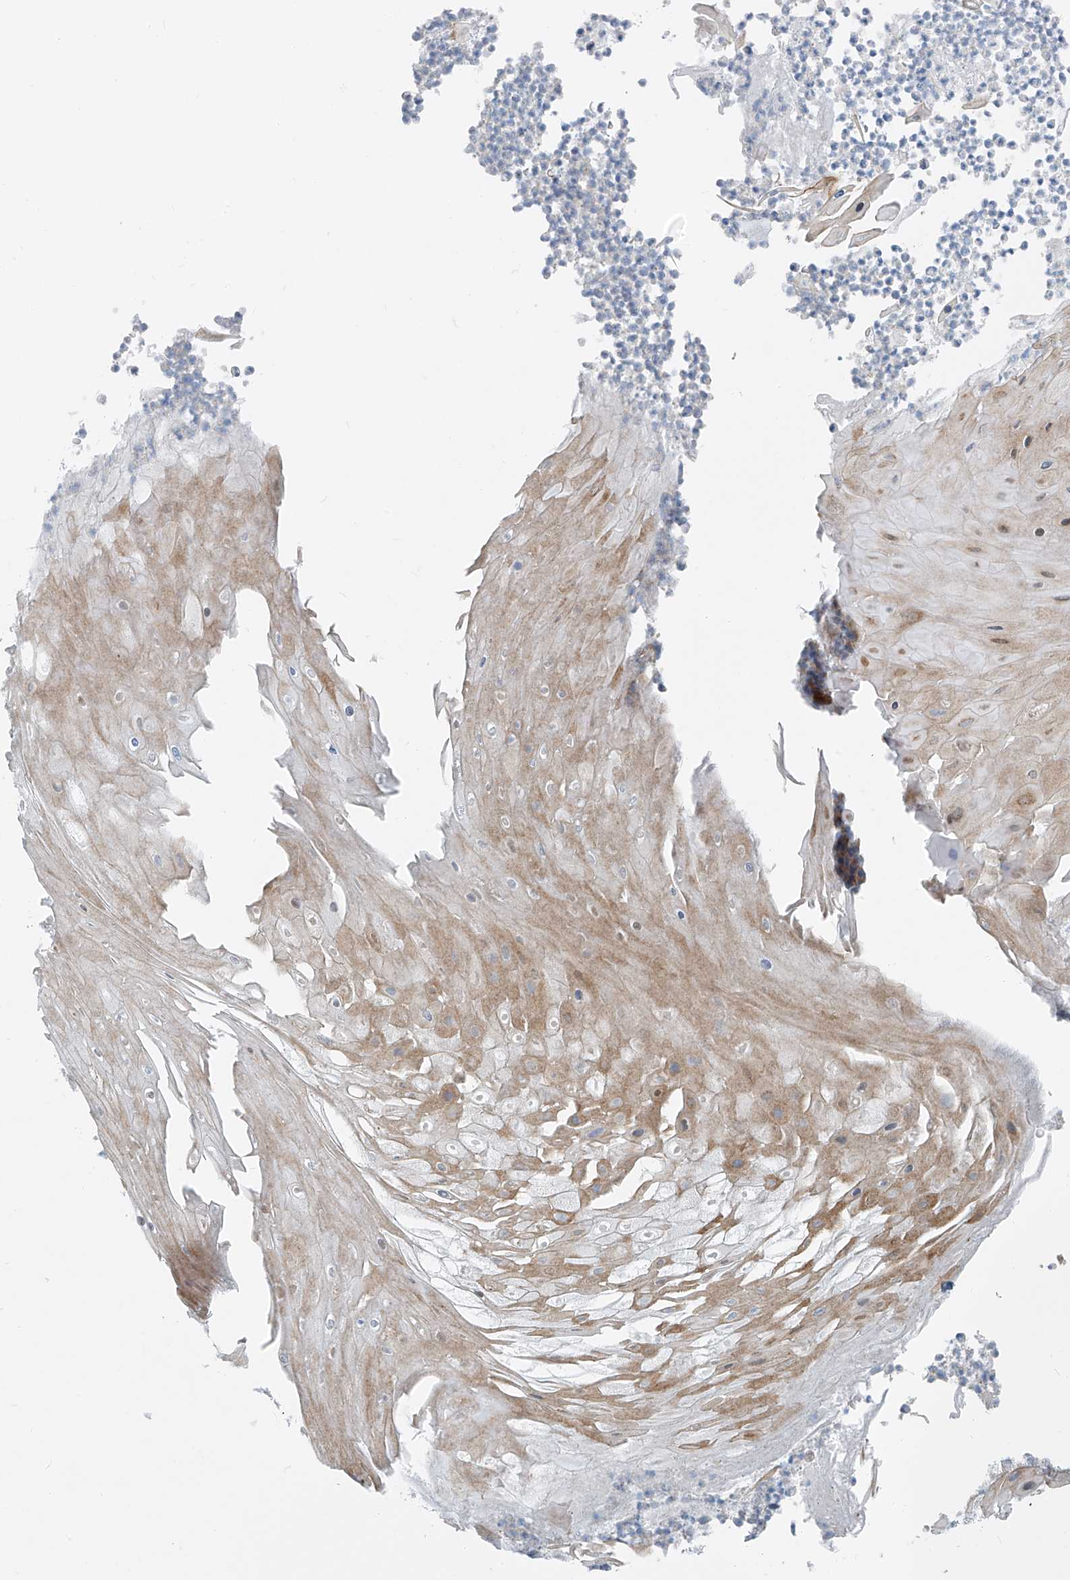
{"staining": {"intensity": "moderate", "quantity": "25%-75%", "location": "cytoplasmic/membranous"}, "tissue": "skin cancer", "cell_type": "Tumor cells", "image_type": "cancer", "snomed": [{"axis": "morphology", "description": "Squamous cell carcinoma, NOS"}, {"axis": "topography", "description": "Skin"}], "caption": "Tumor cells show medium levels of moderate cytoplasmic/membranous expression in about 25%-75% of cells in human squamous cell carcinoma (skin).", "gene": "HIC2", "patient": {"sex": "female", "age": 88}}